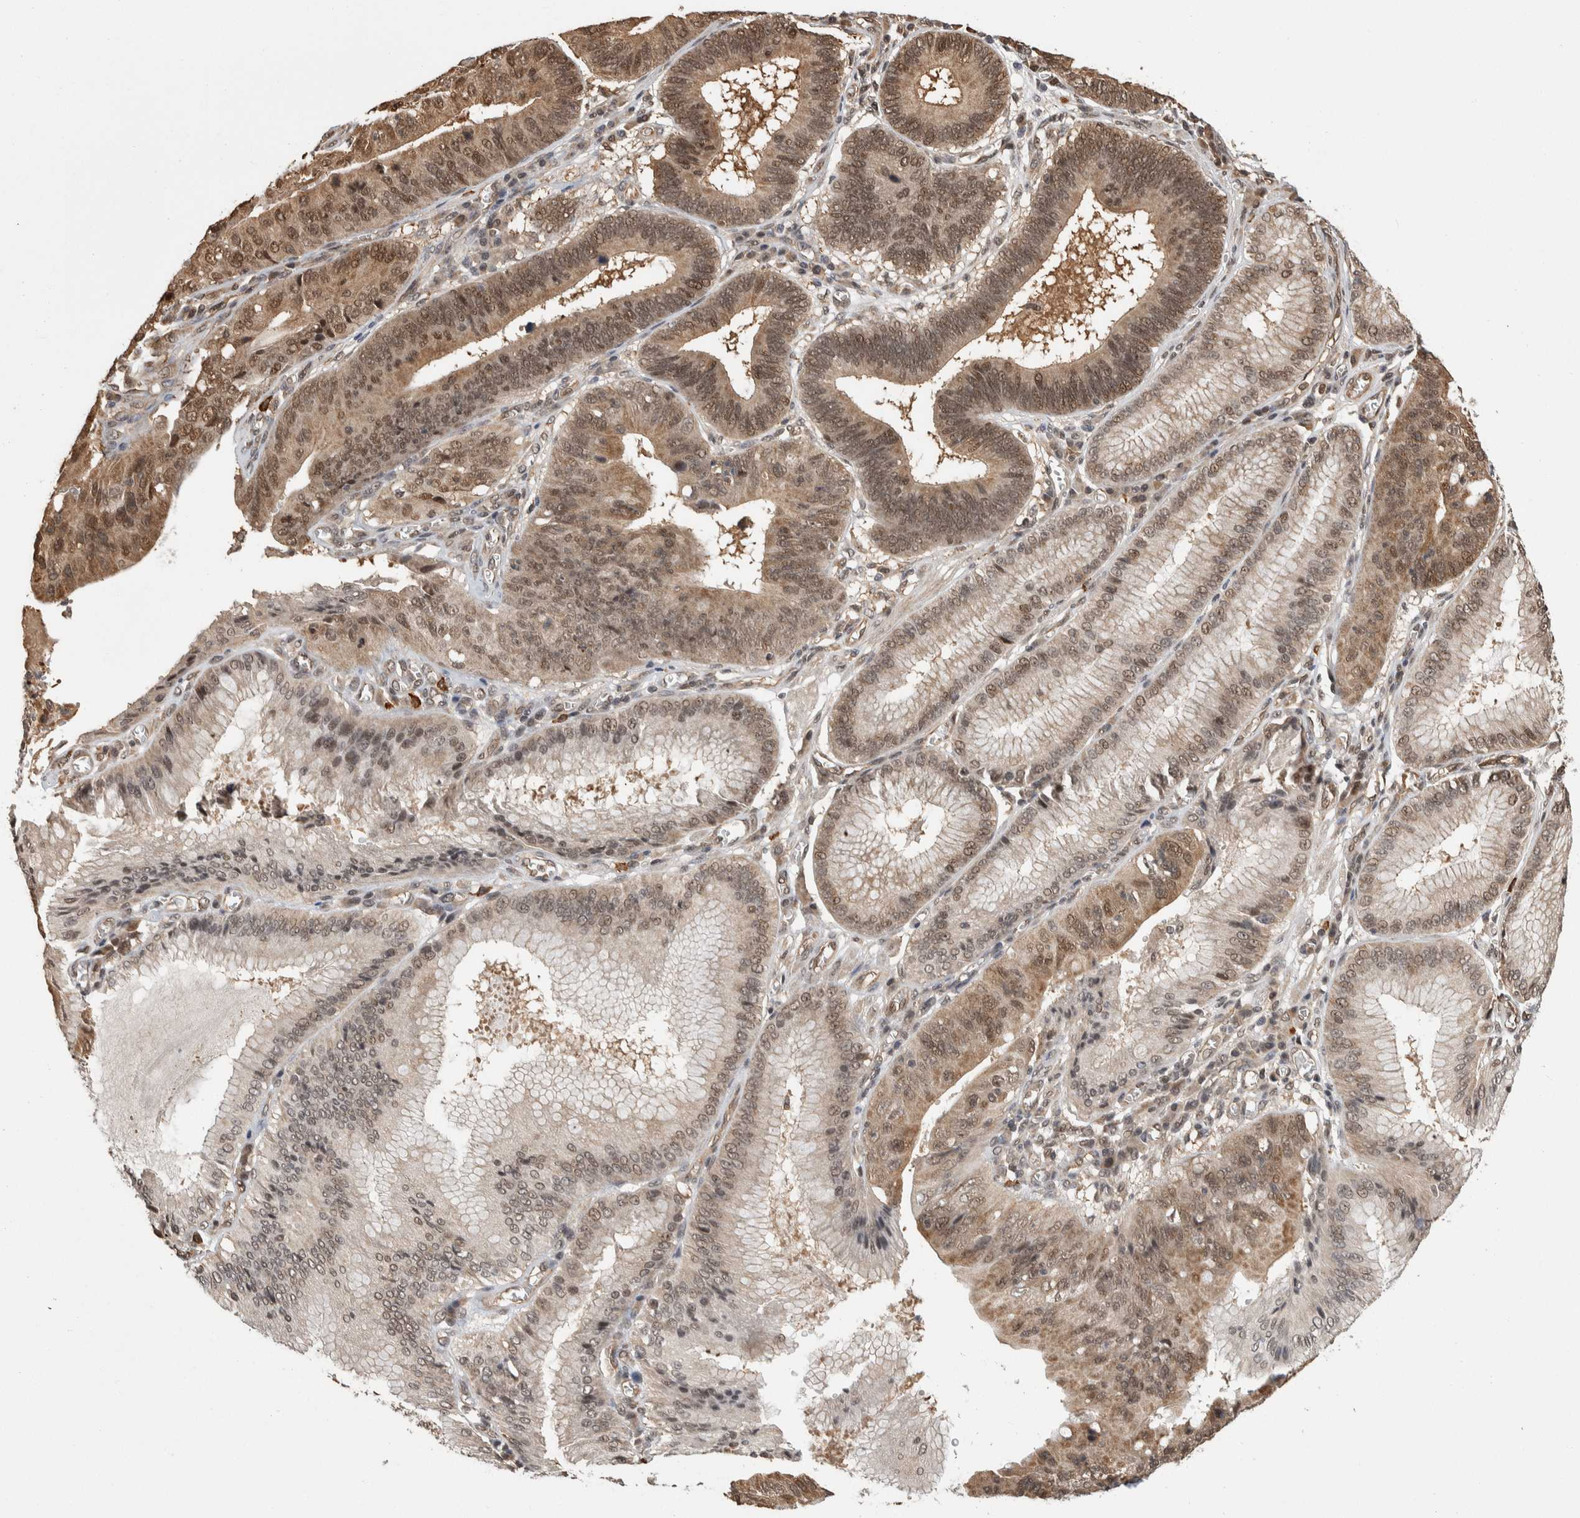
{"staining": {"intensity": "moderate", "quantity": ">75%", "location": "cytoplasmic/membranous,nuclear"}, "tissue": "stomach cancer", "cell_type": "Tumor cells", "image_type": "cancer", "snomed": [{"axis": "morphology", "description": "Adenocarcinoma, NOS"}, {"axis": "topography", "description": "Stomach"}], "caption": "Stomach cancer (adenocarcinoma) stained with a brown dye displays moderate cytoplasmic/membranous and nuclear positive expression in about >75% of tumor cells.", "gene": "ZNF592", "patient": {"sex": "male", "age": 59}}